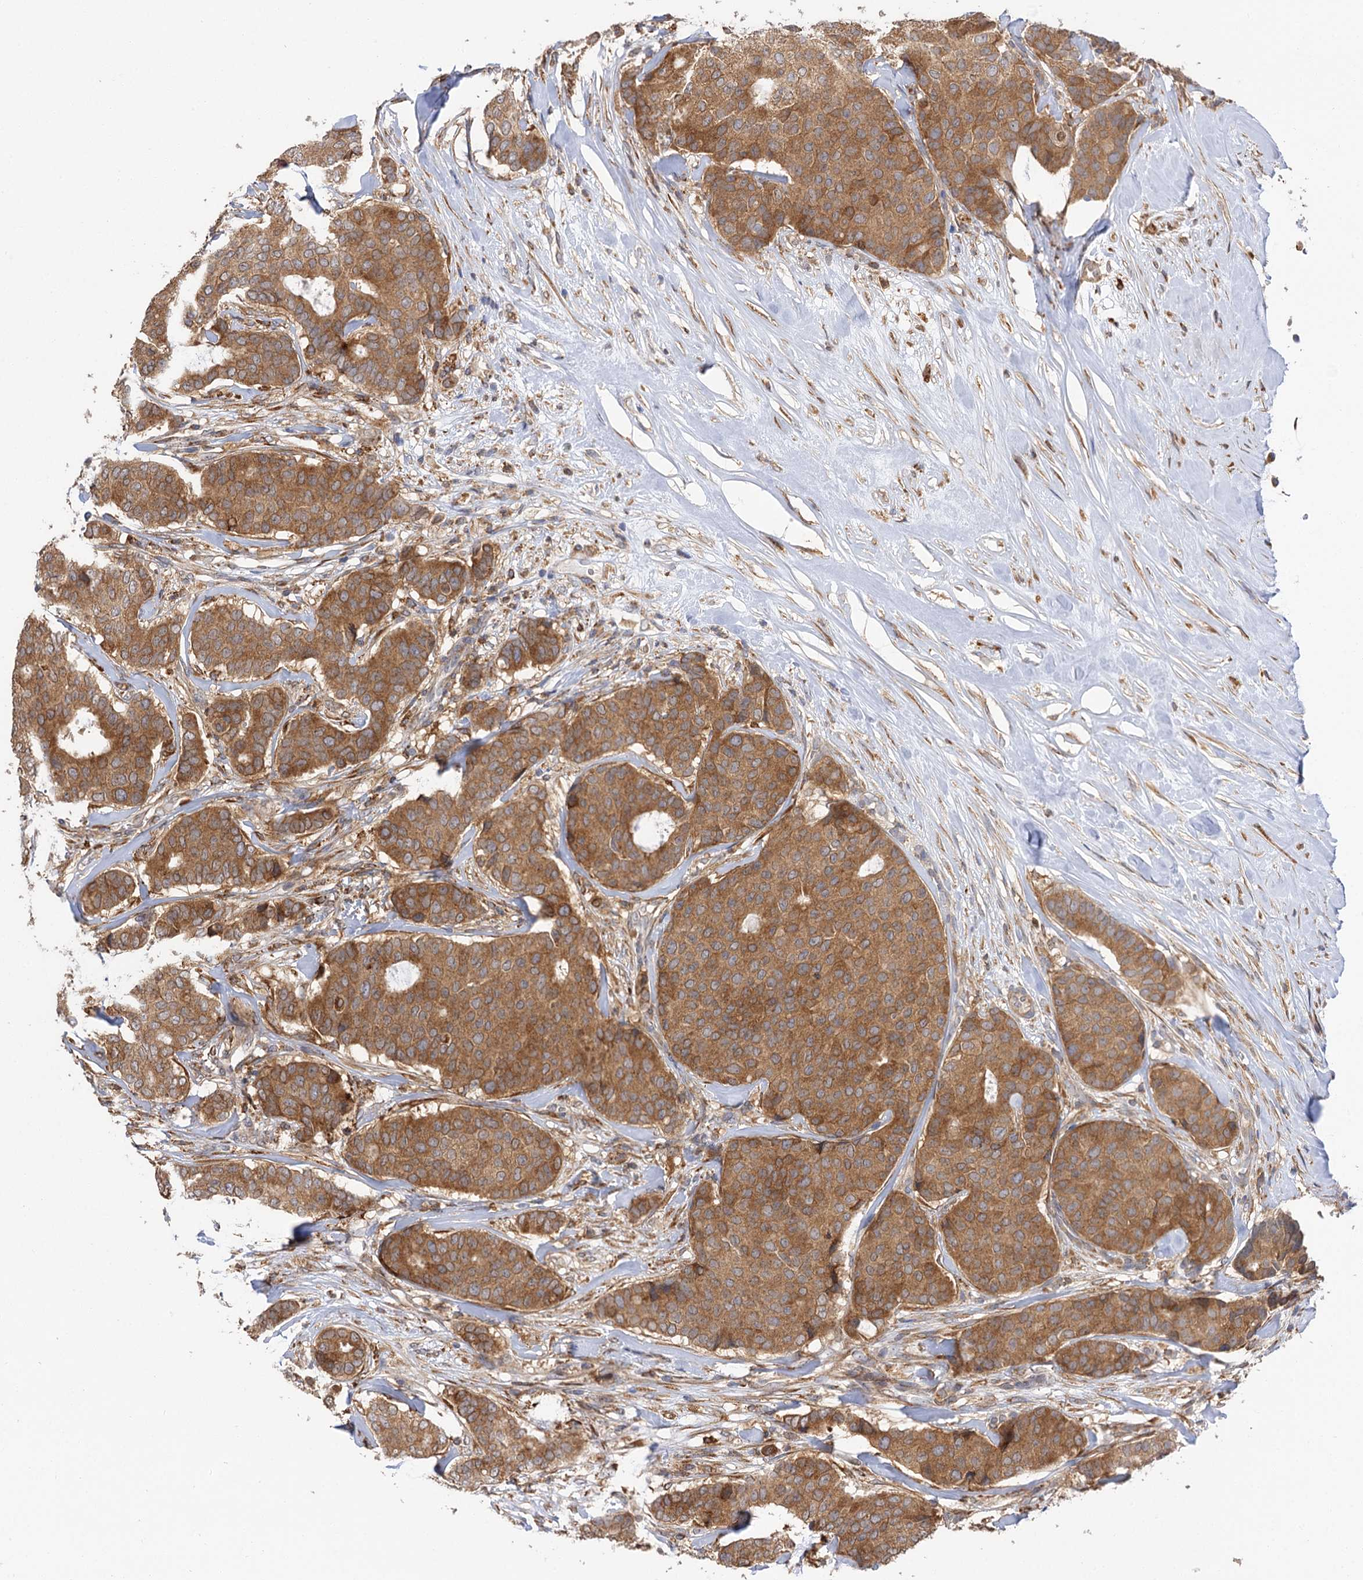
{"staining": {"intensity": "moderate", "quantity": ">75%", "location": "cytoplasmic/membranous"}, "tissue": "breast cancer", "cell_type": "Tumor cells", "image_type": "cancer", "snomed": [{"axis": "morphology", "description": "Duct carcinoma"}, {"axis": "topography", "description": "Breast"}], "caption": "IHC micrograph of neoplastic tissue: human breast invasive ductal carcinoma stained using immunohistochemistry (IHC) shows medium levels of moderate protein expression localized specifically in the cytoplasmic/membranous of tumor cells, appearing as a cytoplasmic/membranous brown color.", "gene": "PPIP5K2", "patient": {"sex": "female", "age": 75}}